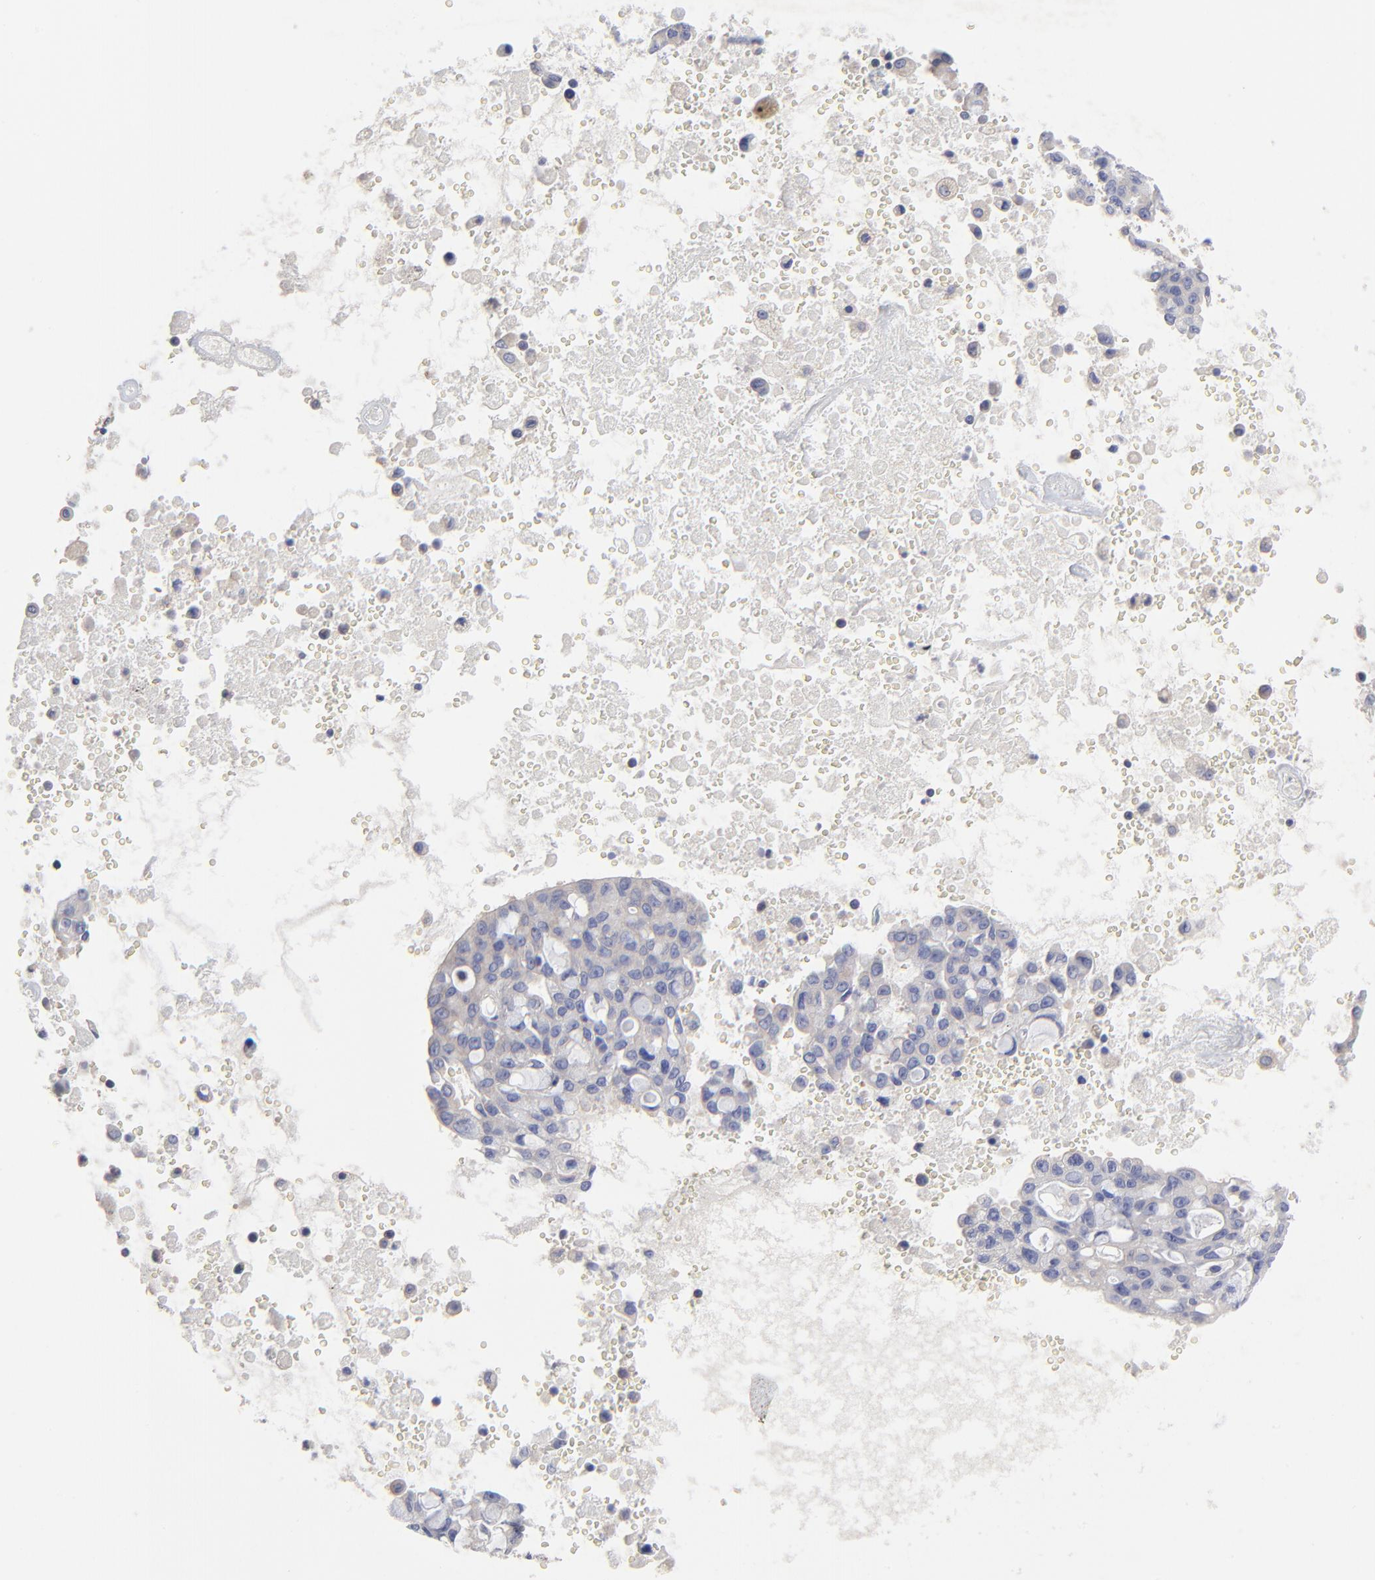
{"staining": {"intensity": "negative", "quantity": "none", "location": "none"}, "tissue": "lung cancer", "cell_type": "Tumor cells", "image_type": "cancer", "snomed": [{"axis": "morphology", "description": "Adenocarcinoma, NOS"}, {"axis": "topography", "description": "Lung"}], "caption": "Photomicrograph shows no significant protein positivity in tumor cells of lung cancer.", "gene": "SULF2", "patient": {"sex": "female", "age": 44}}